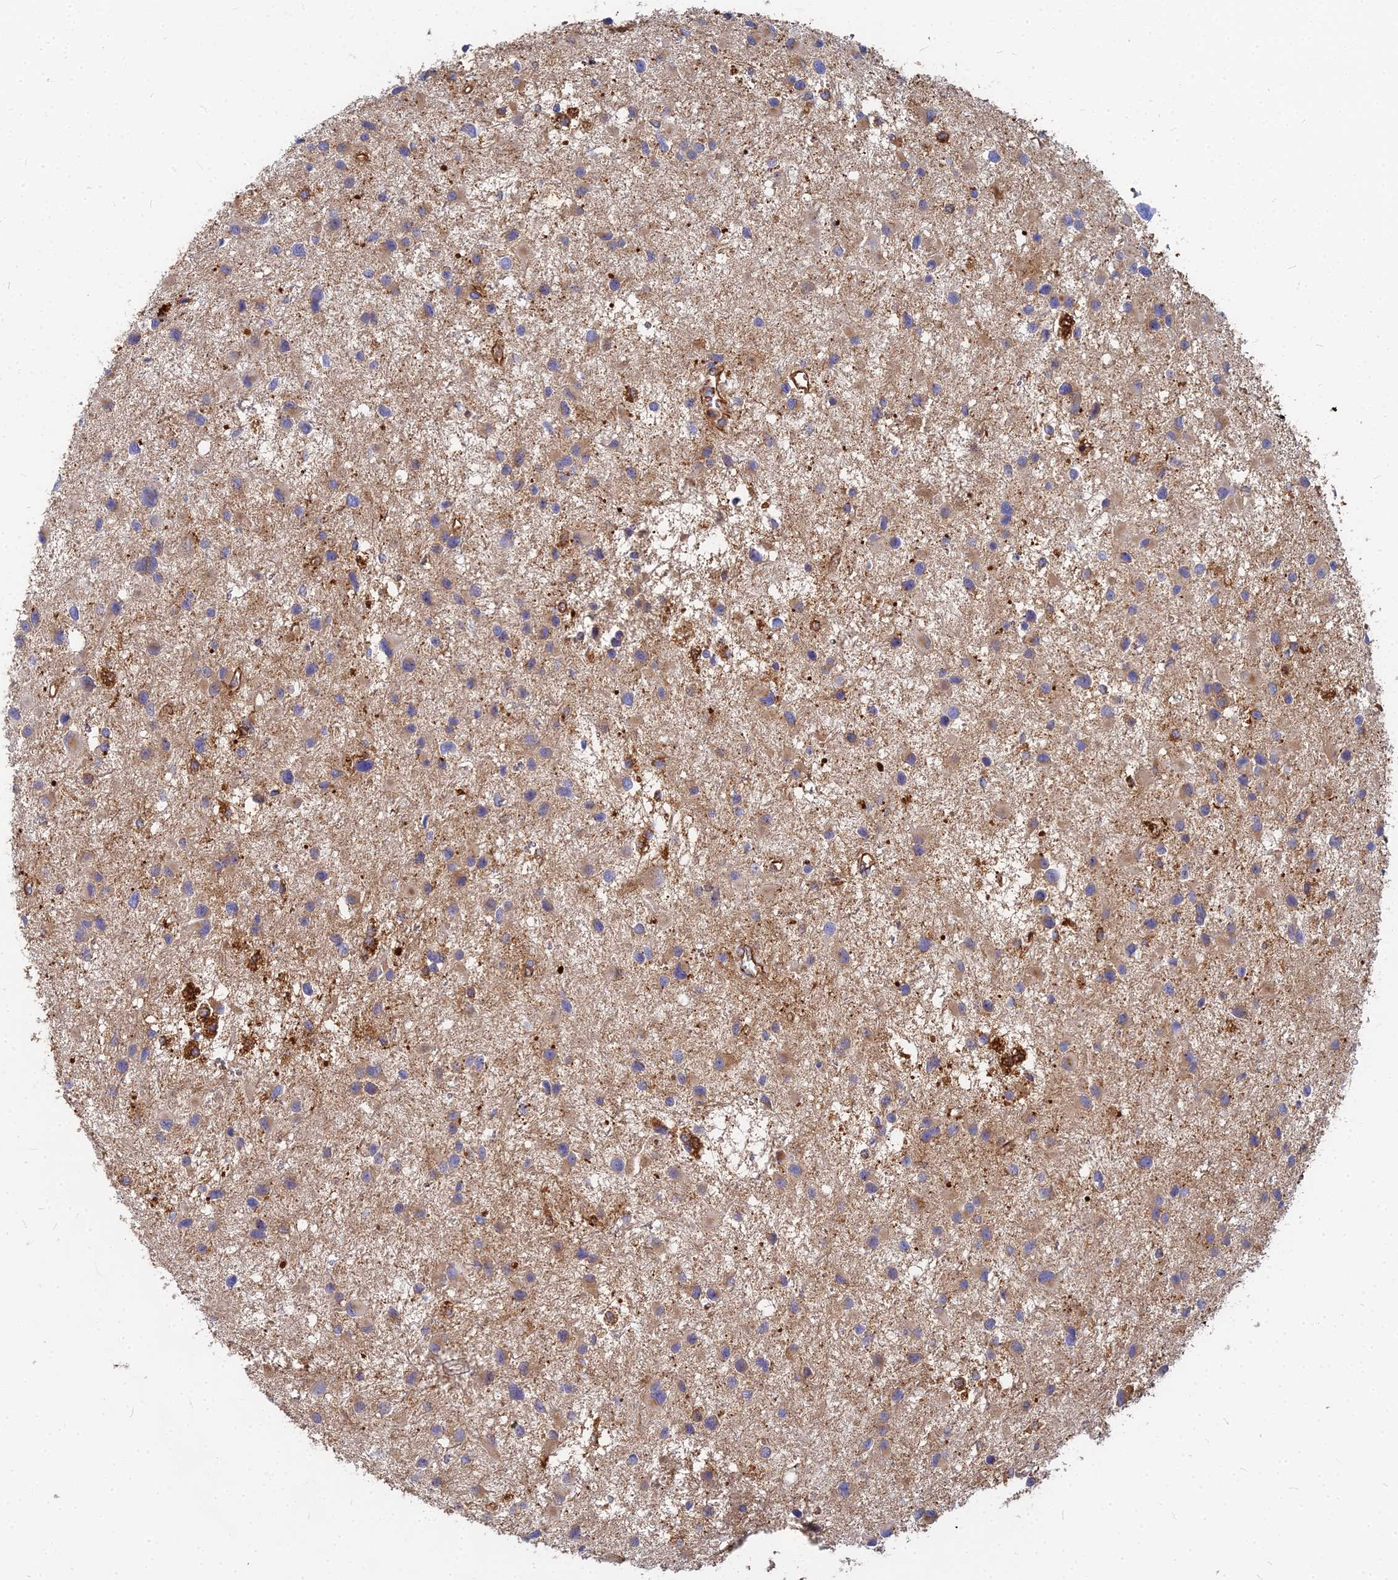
{"staining": {"intensity": "moderate", "quantity": ">75%", "location": "cytoplasmic/membranous"}, "tissue": "glioma", "cell_type": "Tumor cells", "image_type": "cancer", "snomed": [{"axis": "morphology", "description": "Glioma, malignant, Low grade"}, {"axis": "topography", "description": "Brain"}], "caption": "Glioma tissue shows moderate cytoplasmic/membranous expression in approximately >75% of tumor cells", "gene": "VAT1", "patient": {"sex": "female", "age": 32}}